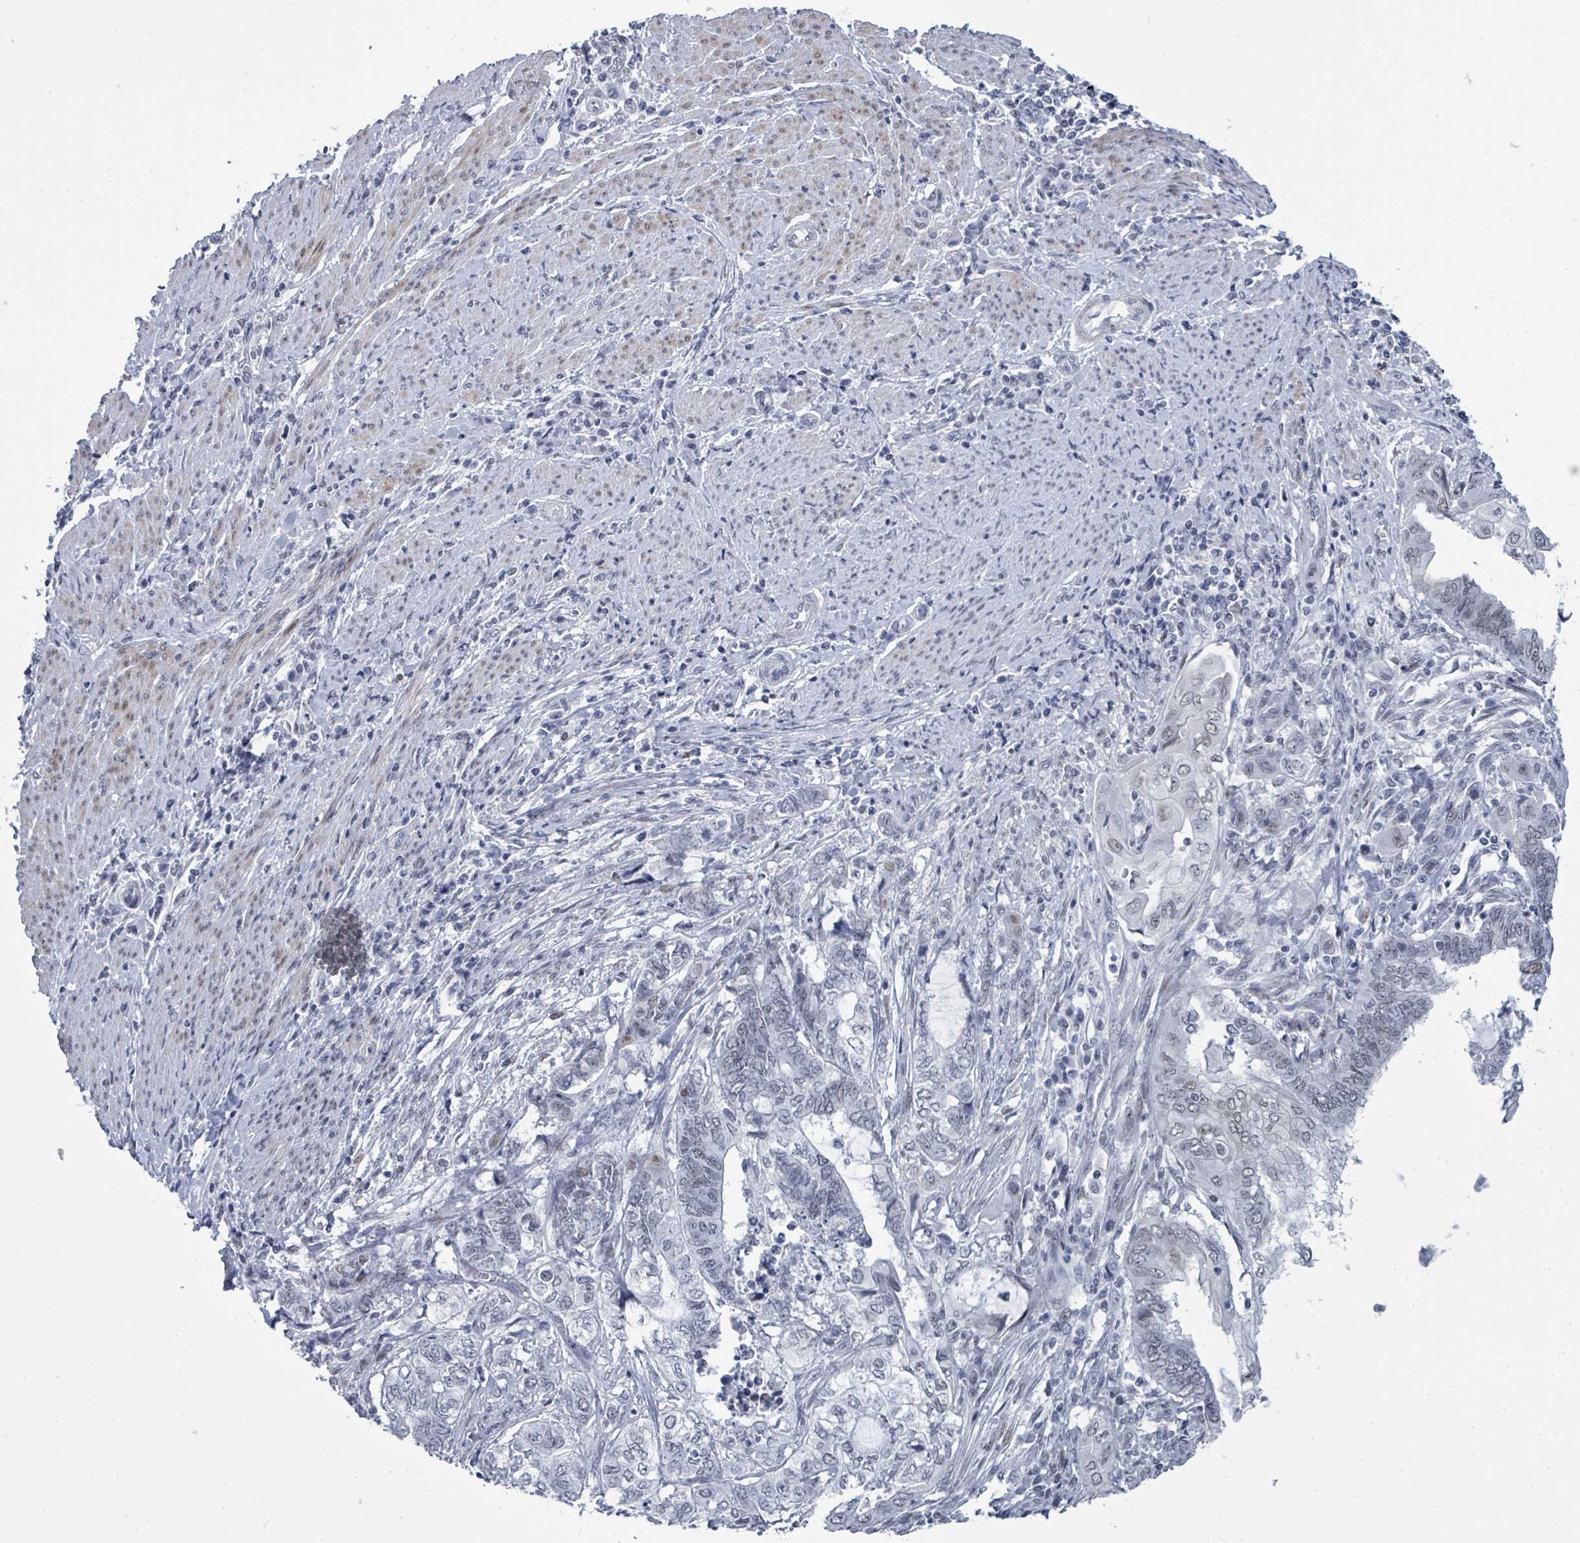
{"staining": {"intensity": "weak", "quantity": "<25%", "location": "nuclear"}, "tissue": "endometrial cancer", "cell_type": "Tumor cells", "image_type": "cancer", "snomed": [{"axis": "morphology", "description": "Adenocarcinoma, NOS"}, {"axis": "topography", "description": "Uterus"}, {"axis": "topography", "description": "Endometrium"}], "caption": "Photomicrograph shows no protein expression in tumor cells of endometrial adenocarcinoma tissue.", "gene": "CT45A5", "patient": {"sex": "female", "age": 70}}